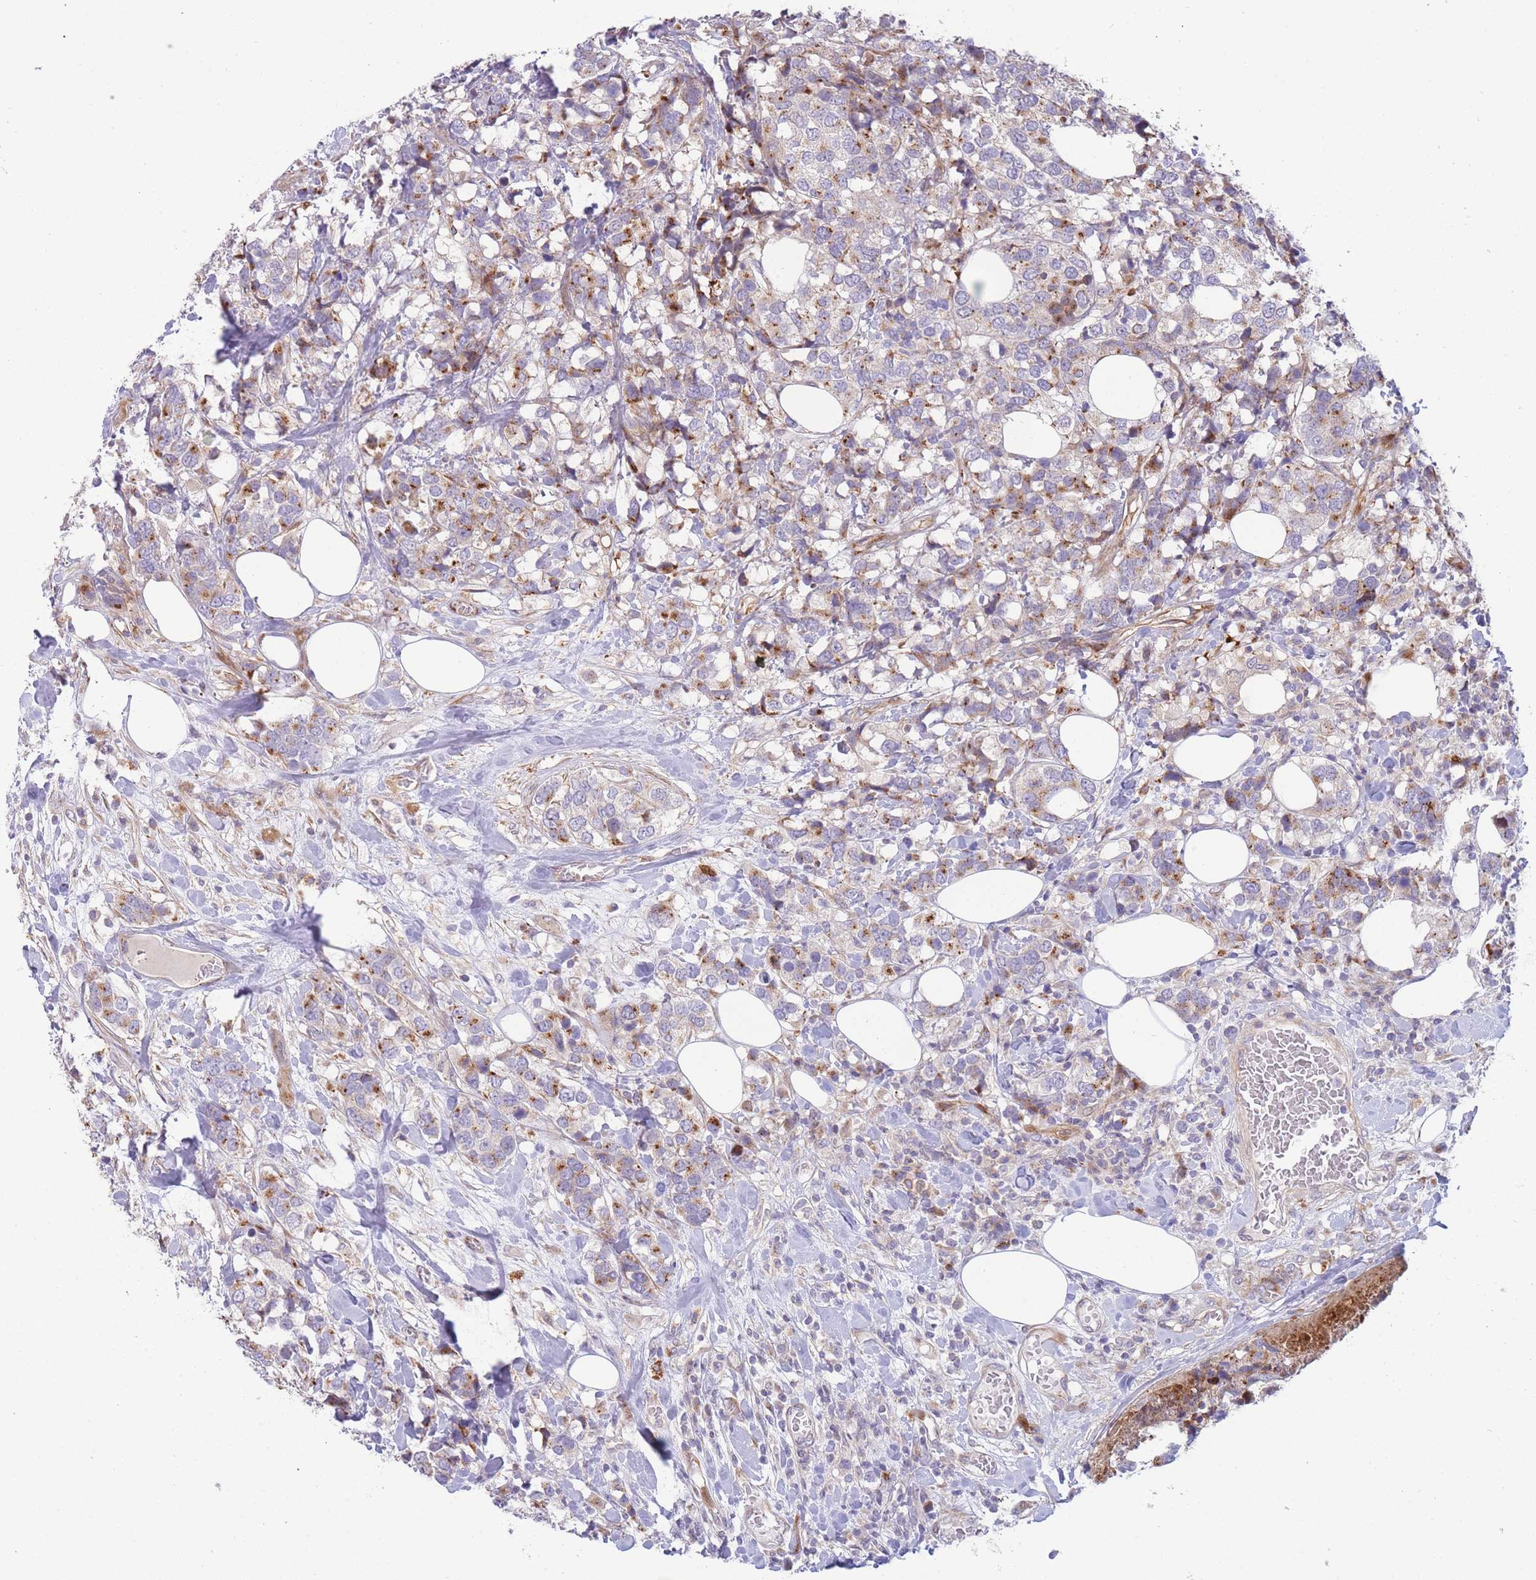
{"staining": {"intensity": "moderate", "quantity": "25%-75%", "location": "cytoplasmic/membranous"}, "tissue": "breast cancer", "cell_type": "Tumor cells", "image_type": "cancer", "snomed": [{"axis": "morphology", "description": "Lobular carcinoma"}, {"axis": "topography", "description": "Breast"}], "caption": "Breast lobular carcinoma stained for a protein displays moderate cytoplasmic/membranous positivity in tumor cells.", "gene": "ATP5MC2", "patient": {"sex": "female", "age": 59}}